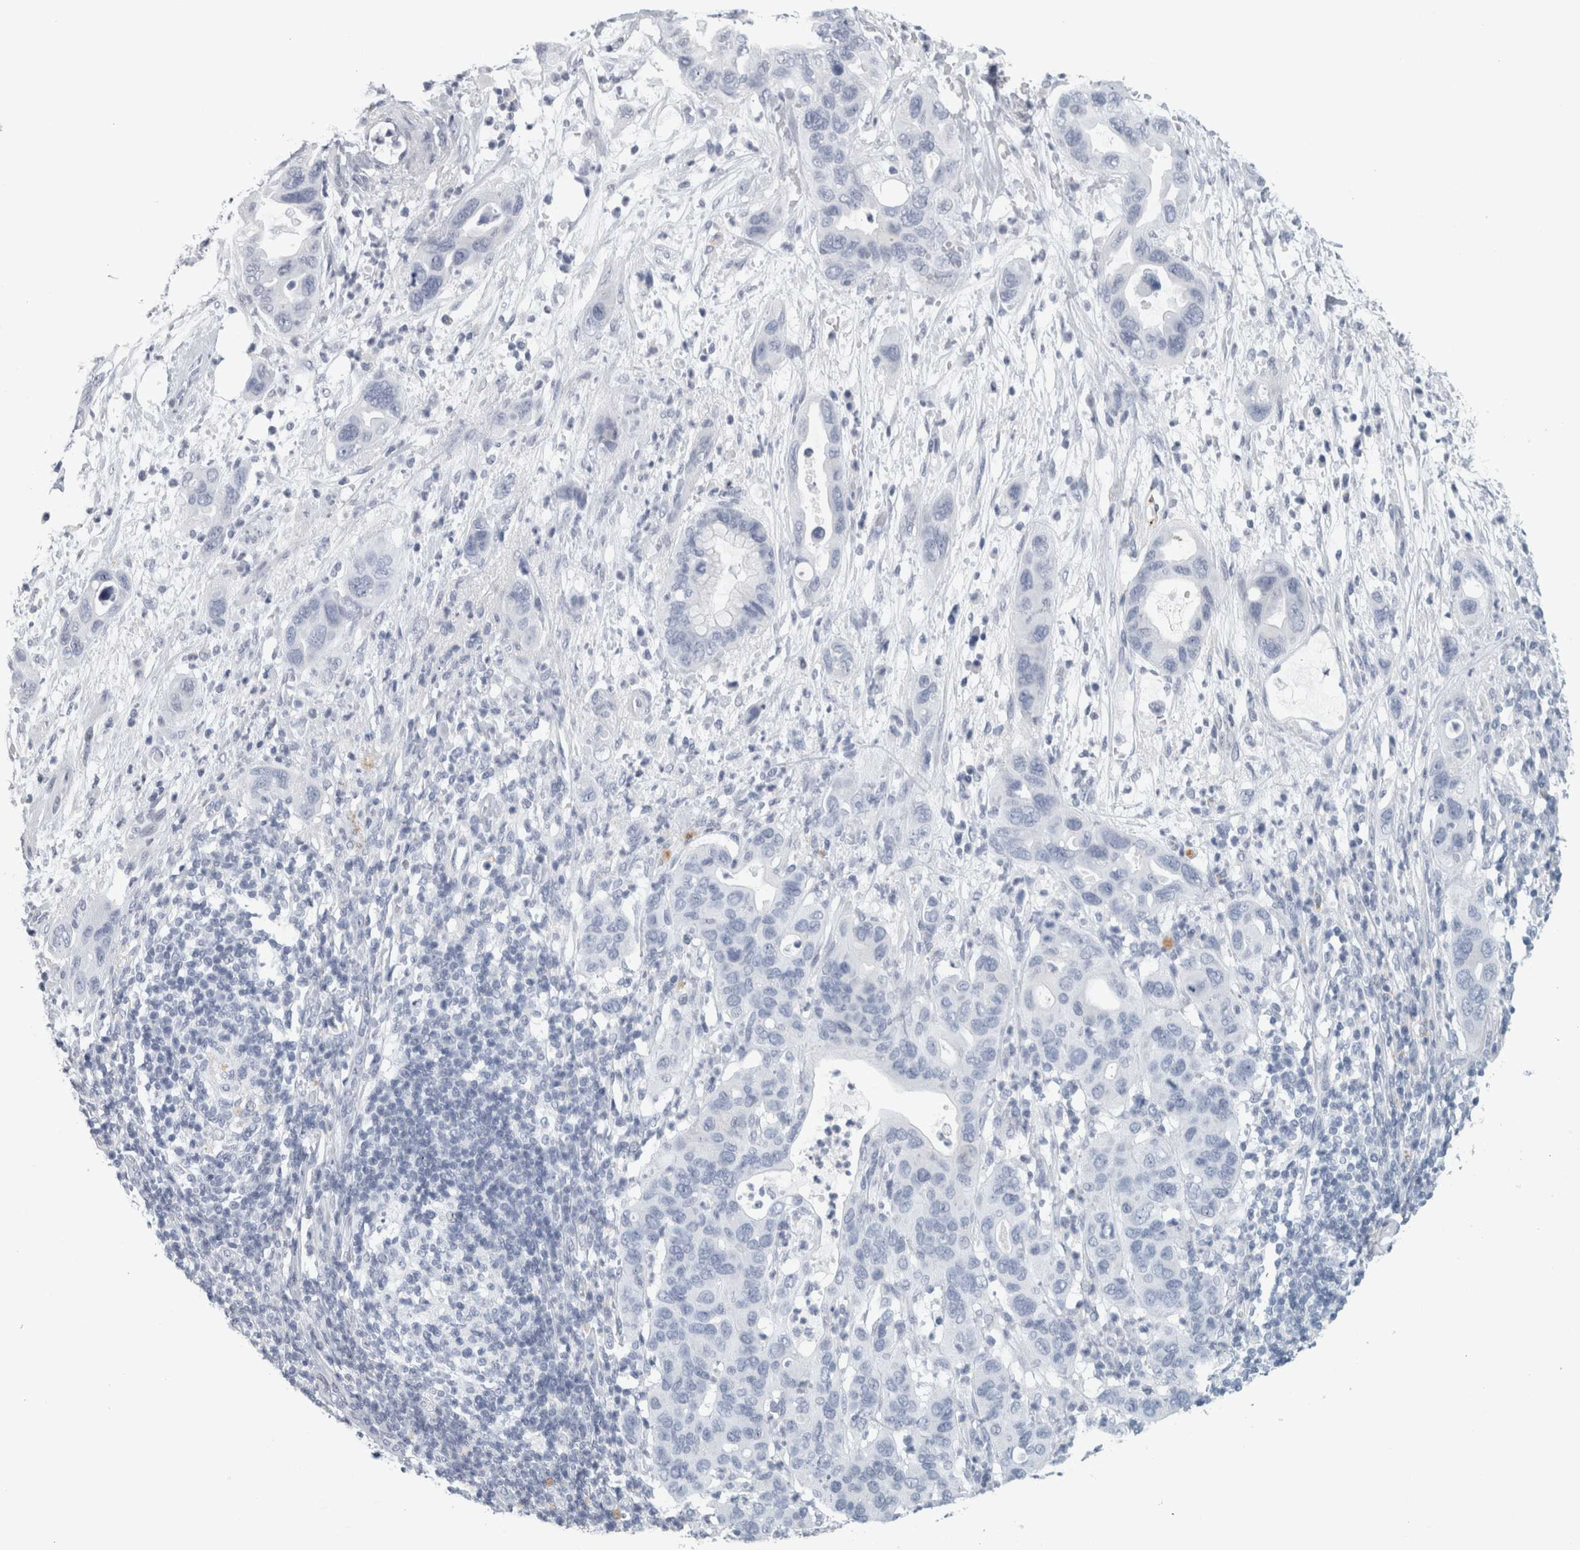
{"staining": {"intensity": "negative", "quantity": "none", "location": "none"}, "tissue": "pancreatic cancer", "cell_type": "Tumor cells", "image_type": "cancer", "snomed": [{"axis": "morphology", "description": "Adenocarcinoma, NOS"}, {"axis": "topography", "description": "Pancreas"}], "caption": "The histopathology image shows no significant staining in tumor cells of pancreatic cancer. Brightfield microscopy of immunohistochemistry stained with DAB (brown) and hematoxylin (blue), captured at high magnification.", "gene": "CPE", "patient": {"sex": "female", "age": 71}}